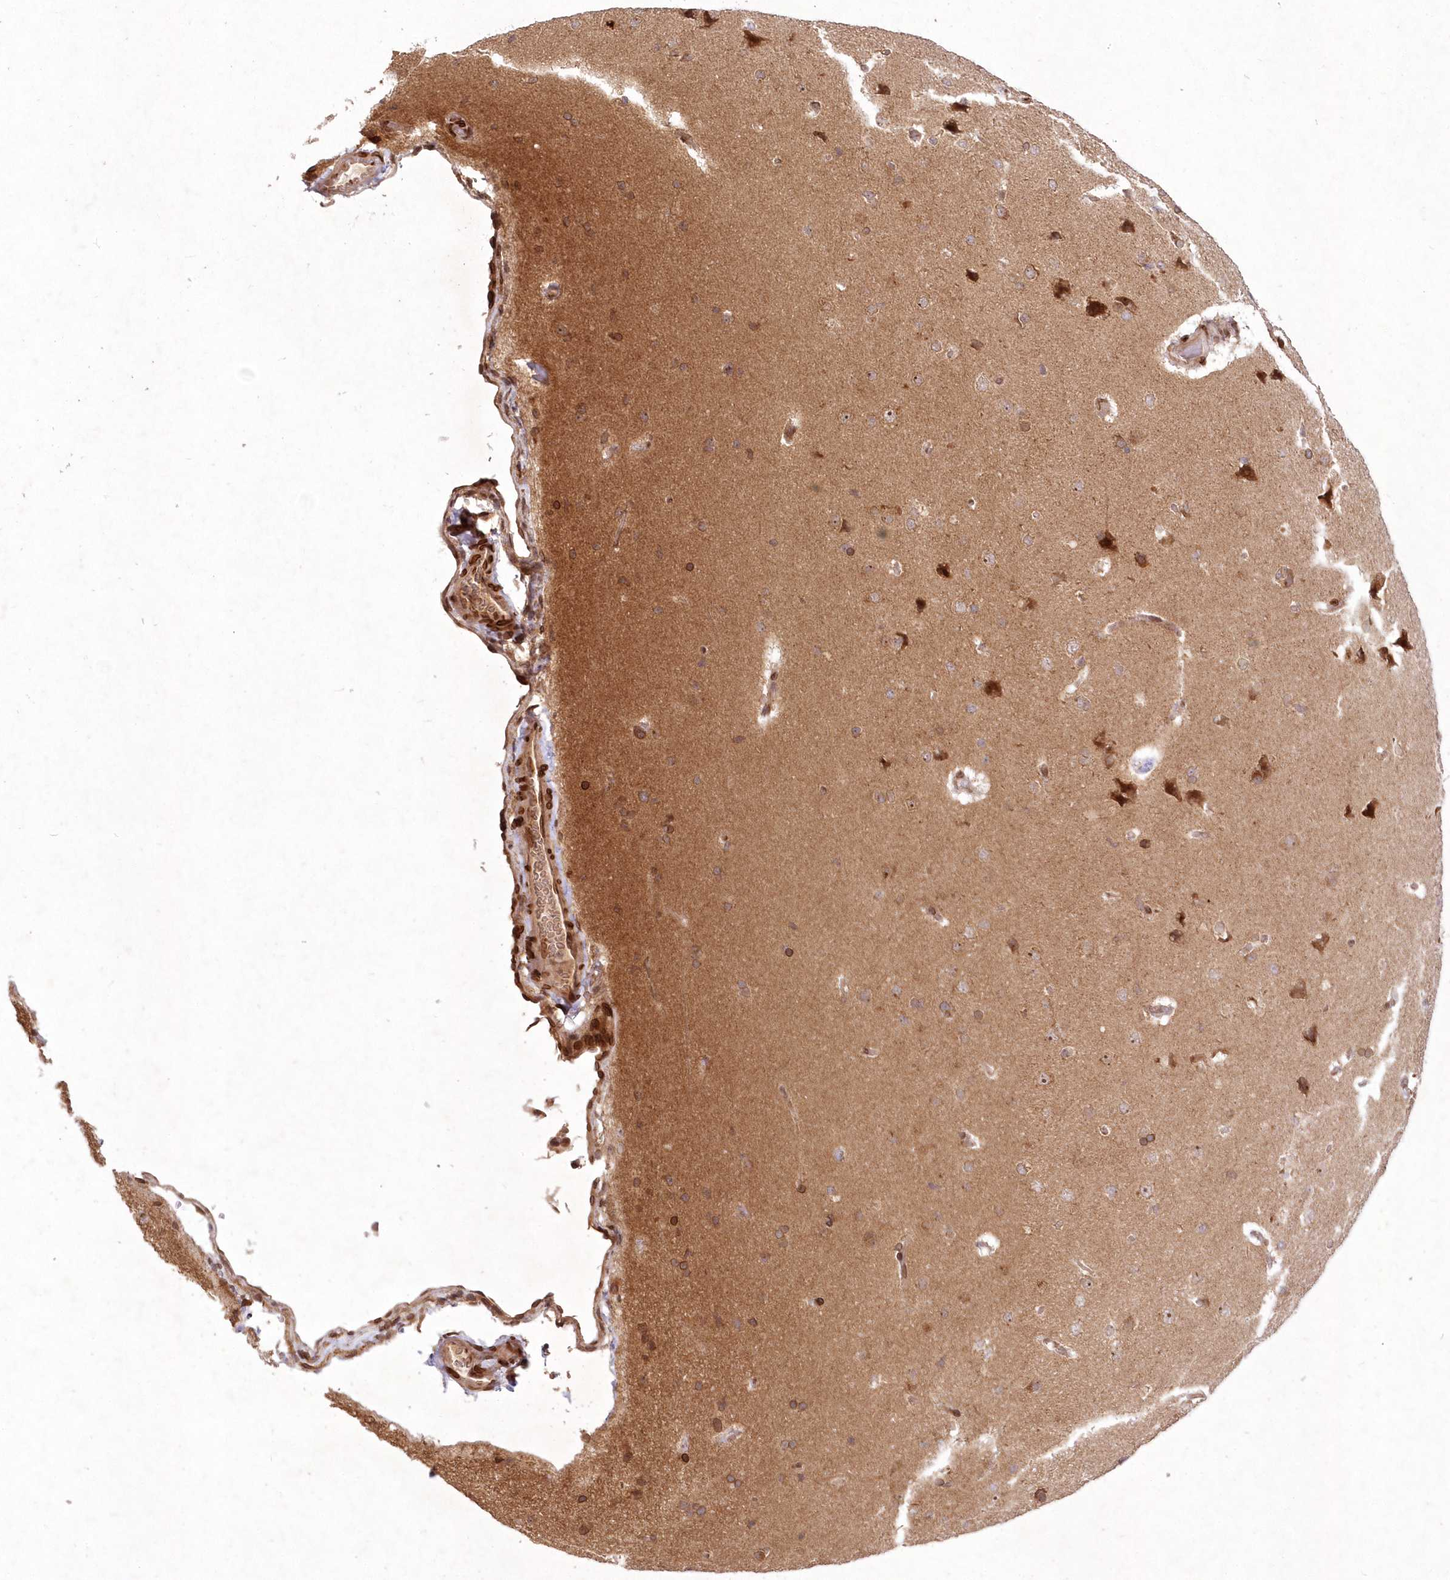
{"staining": {"intensity": "weak", "quantity": "25%-75%", "location": "cytoplasmic/membranous"}, "tissue": "cerebral cortex", "cell_type": "Endothelial cells", "image_type": "normal", "snomed": [{"axis": "morphology", "description": "Normal tissue, NOS"}, {"axis": "topography", "description": "Cerebral cortex"}], "caption": "A high-resolution photomicrograph shows immunohistochemistry (IHC) staining of benign cerebral cortex, which reveals weak cytoplasmic/membranous staining in approximately 25%-75% of endothelial cells.", "gene": "DNAJC27", "patient": {"sex": "male", "age": 62}}